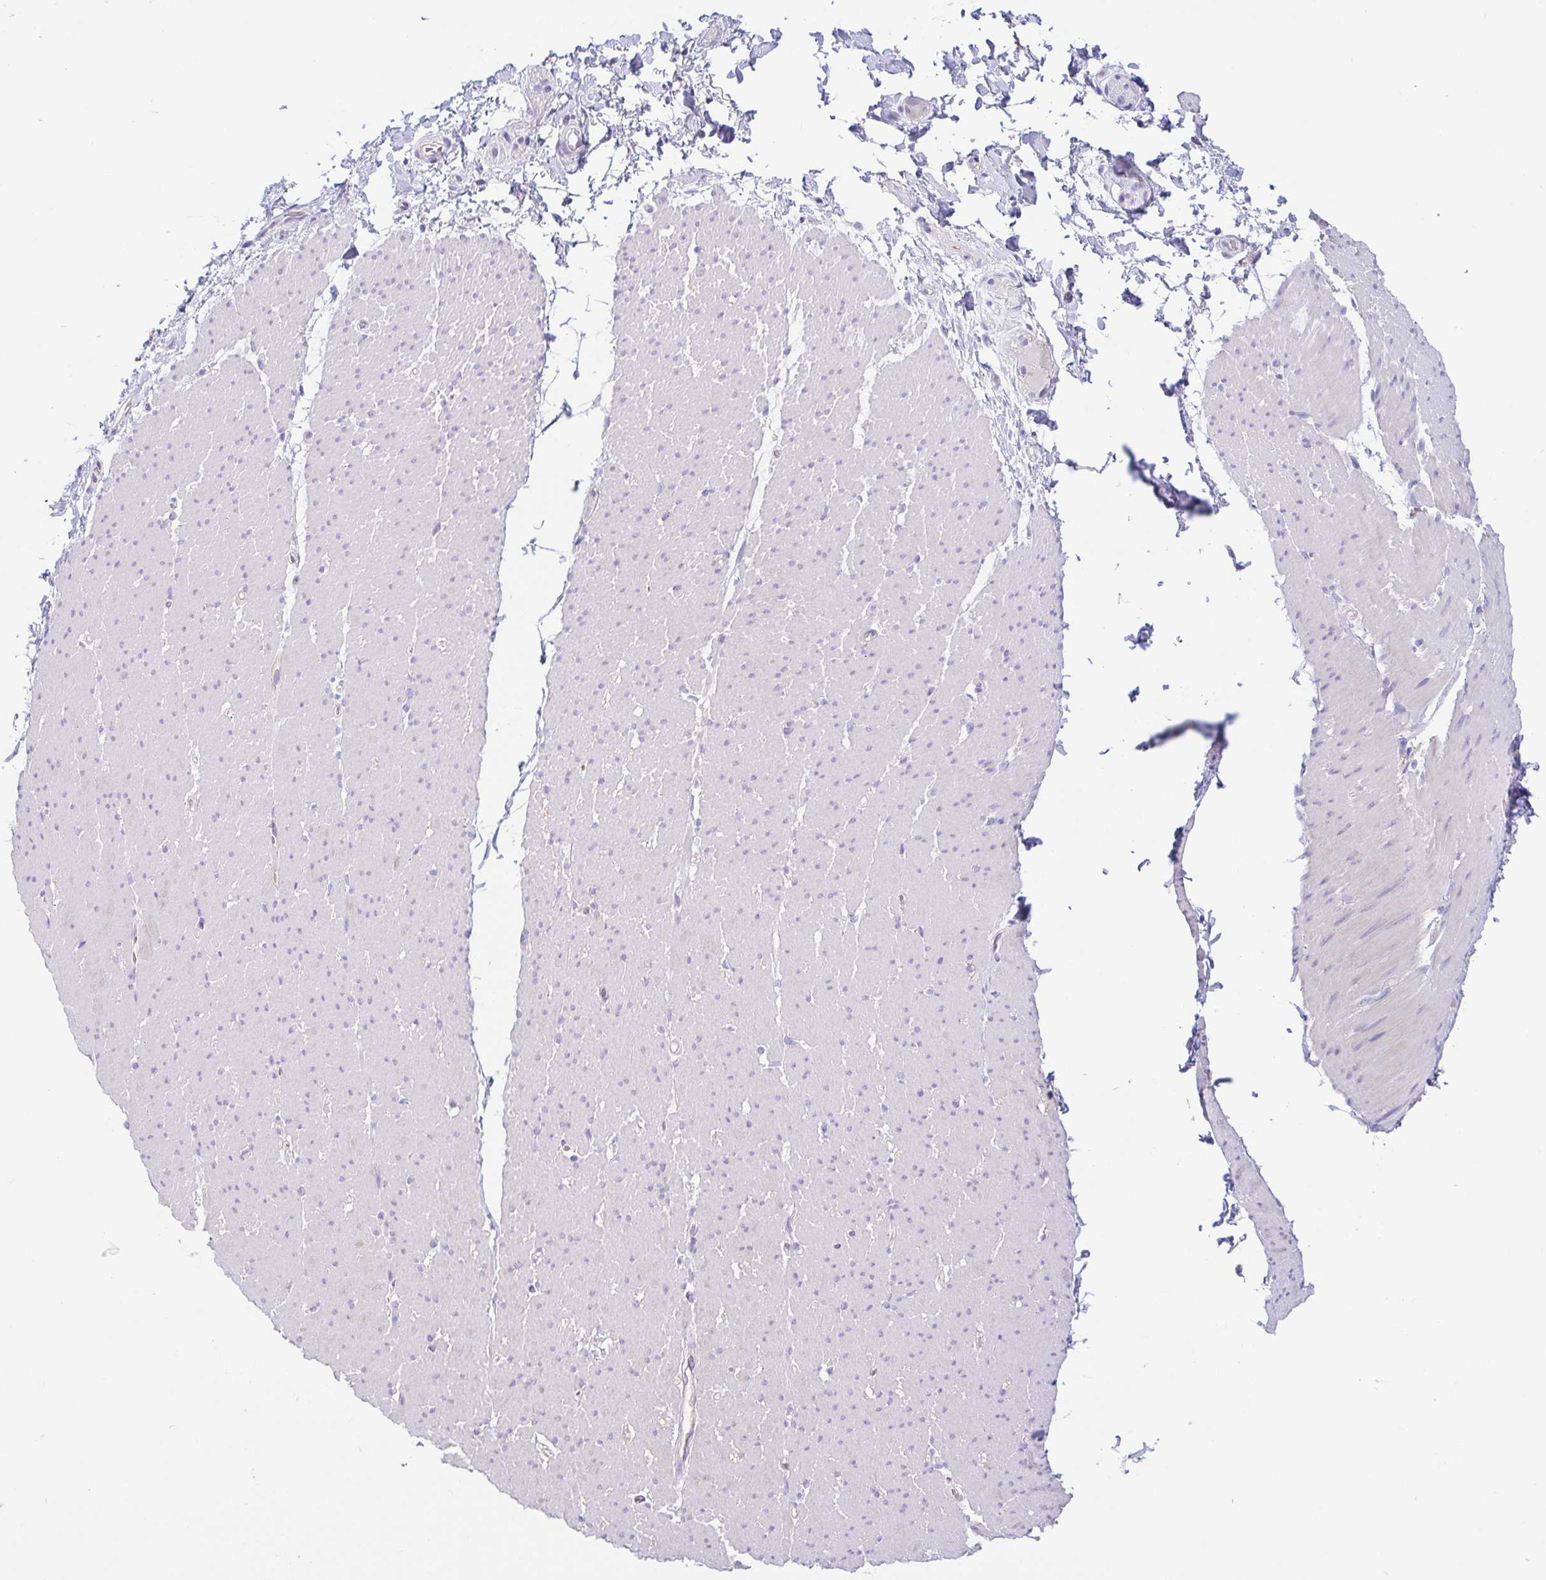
{"staining": {"intensity": "weak", "quantity": "<25%", "location": "cytoplasmic/membranous"}, "tissue": "smooth muscle", "cell_type": "Smooth muscle cells", "image_type": "normal", "snomed": [{"axis": "morphology", "description": "Normal tissue, NOS"}, {"axis": "topography", "description": "Smooth muscle"}, {"axis": "topography", "description": "Rectum"}], "caption": "This photomicrograph is of normal smooth muscle stained with IHC to label a protein in brown with the nuclei are counter-stained blue. There is no positivity in smooth muscle cells. Brightfield microscopy of immunohistochemistry (IHC) stained with DAB (3,3'-diaminobenzidine) (brown) and hematoxylin (blue), captured at high magnification.", "gene": "FABP3", "patient": {"sex": "male", "age": 53}}